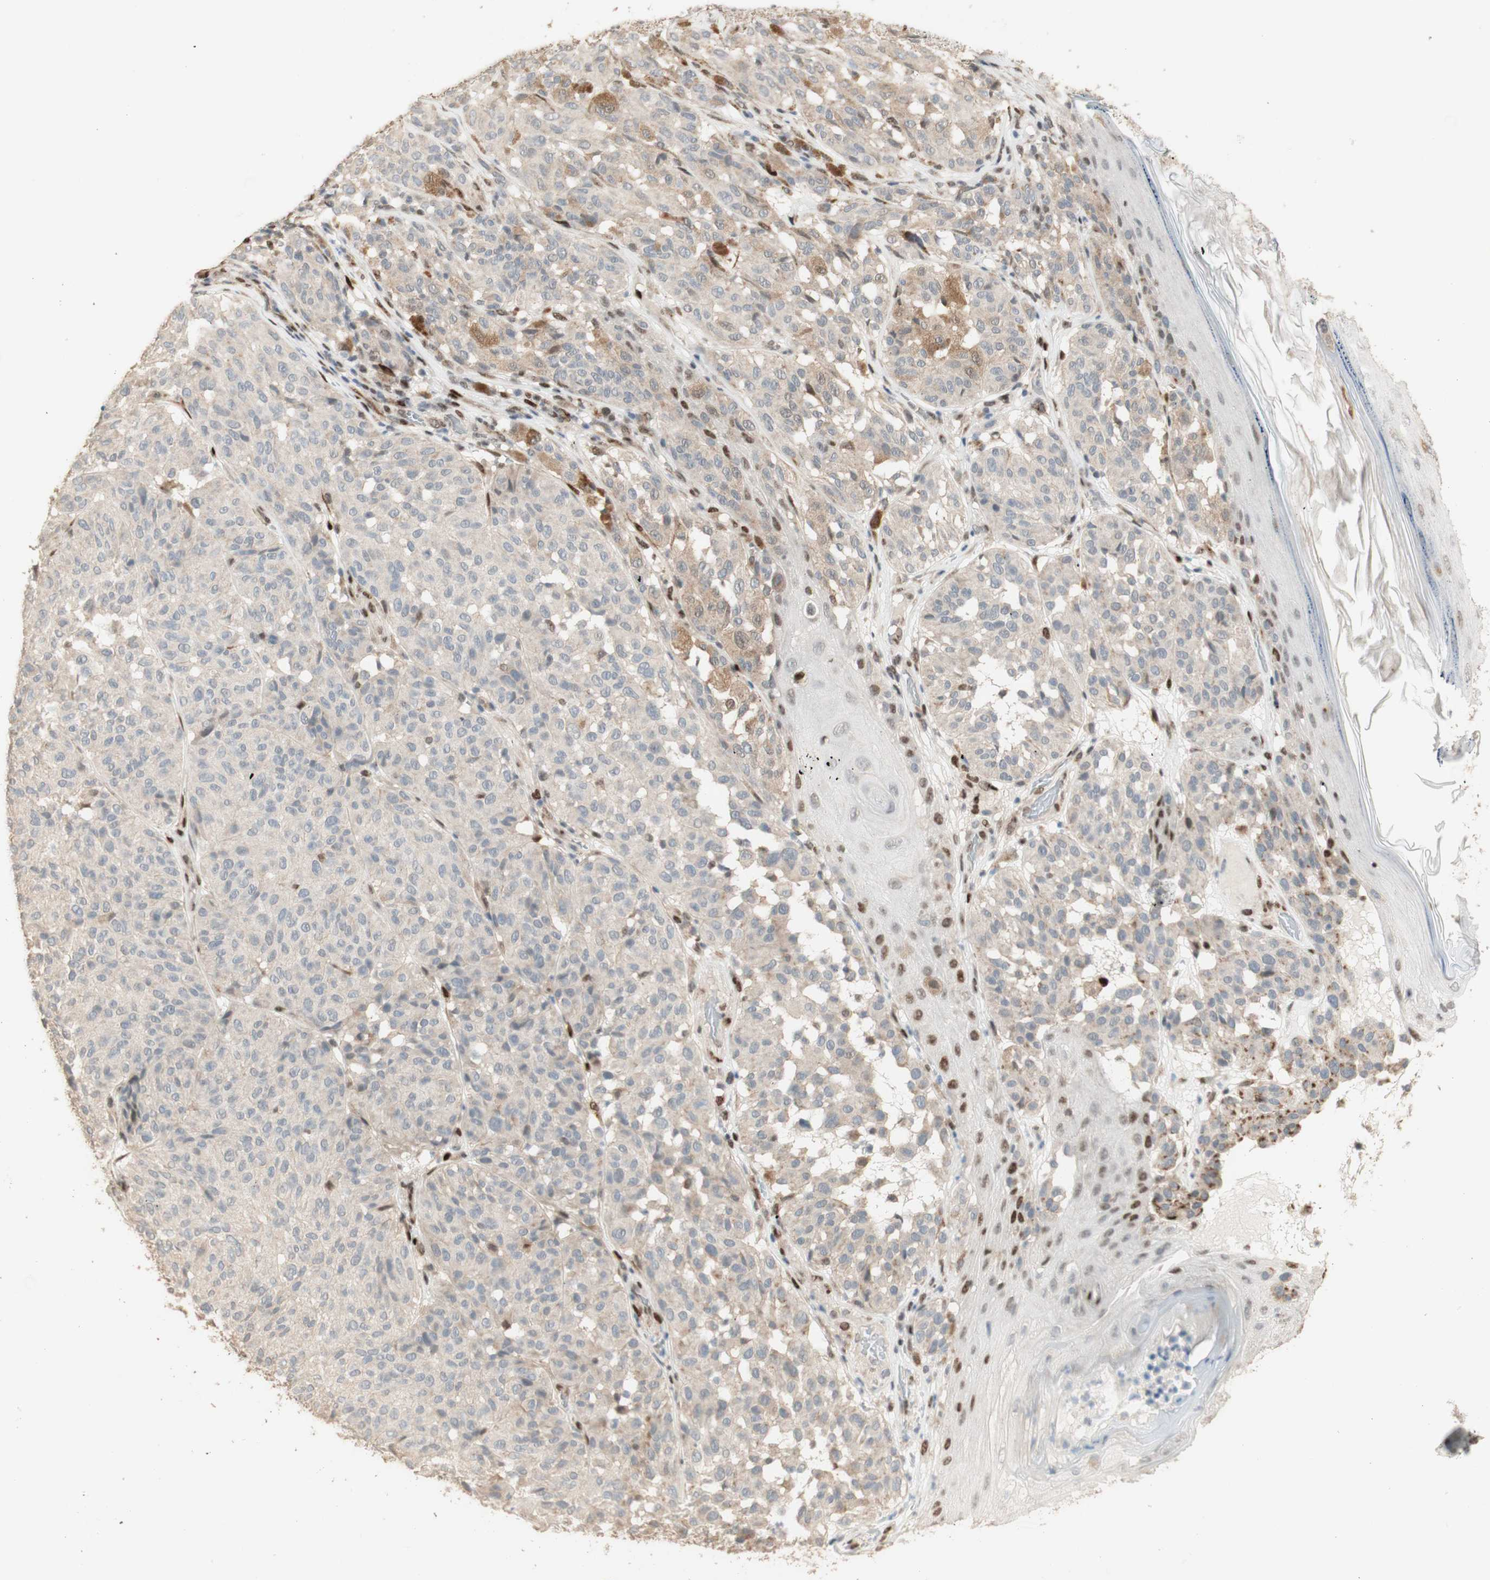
{"staining": {"intensity": "moderate", "quantity": "<25%", "location": "cytoplasmic/membranous"}, "tissue": "melanoma", "cell_type": "Tumor cells", "image_type": "cancer", "snomed": [{"axis": "morphology", "description": "Malignant melanoma, NOS"}, {"axis": "topography", "description": "Skin"}], "caption": "Malignant melanoma was stained to show a protein in brown. There is low levels of moderate cytoplasmic/membranous expression in approximately <25% of tumor cells. Using DAB (3,3'-diaminobenzidine) (brown) and hematoxylin (blue) stains, captured at high magnification using brightfield microscopy.", "gene": "FOXP1", "patient": {"sex": "female", "age": 46}}